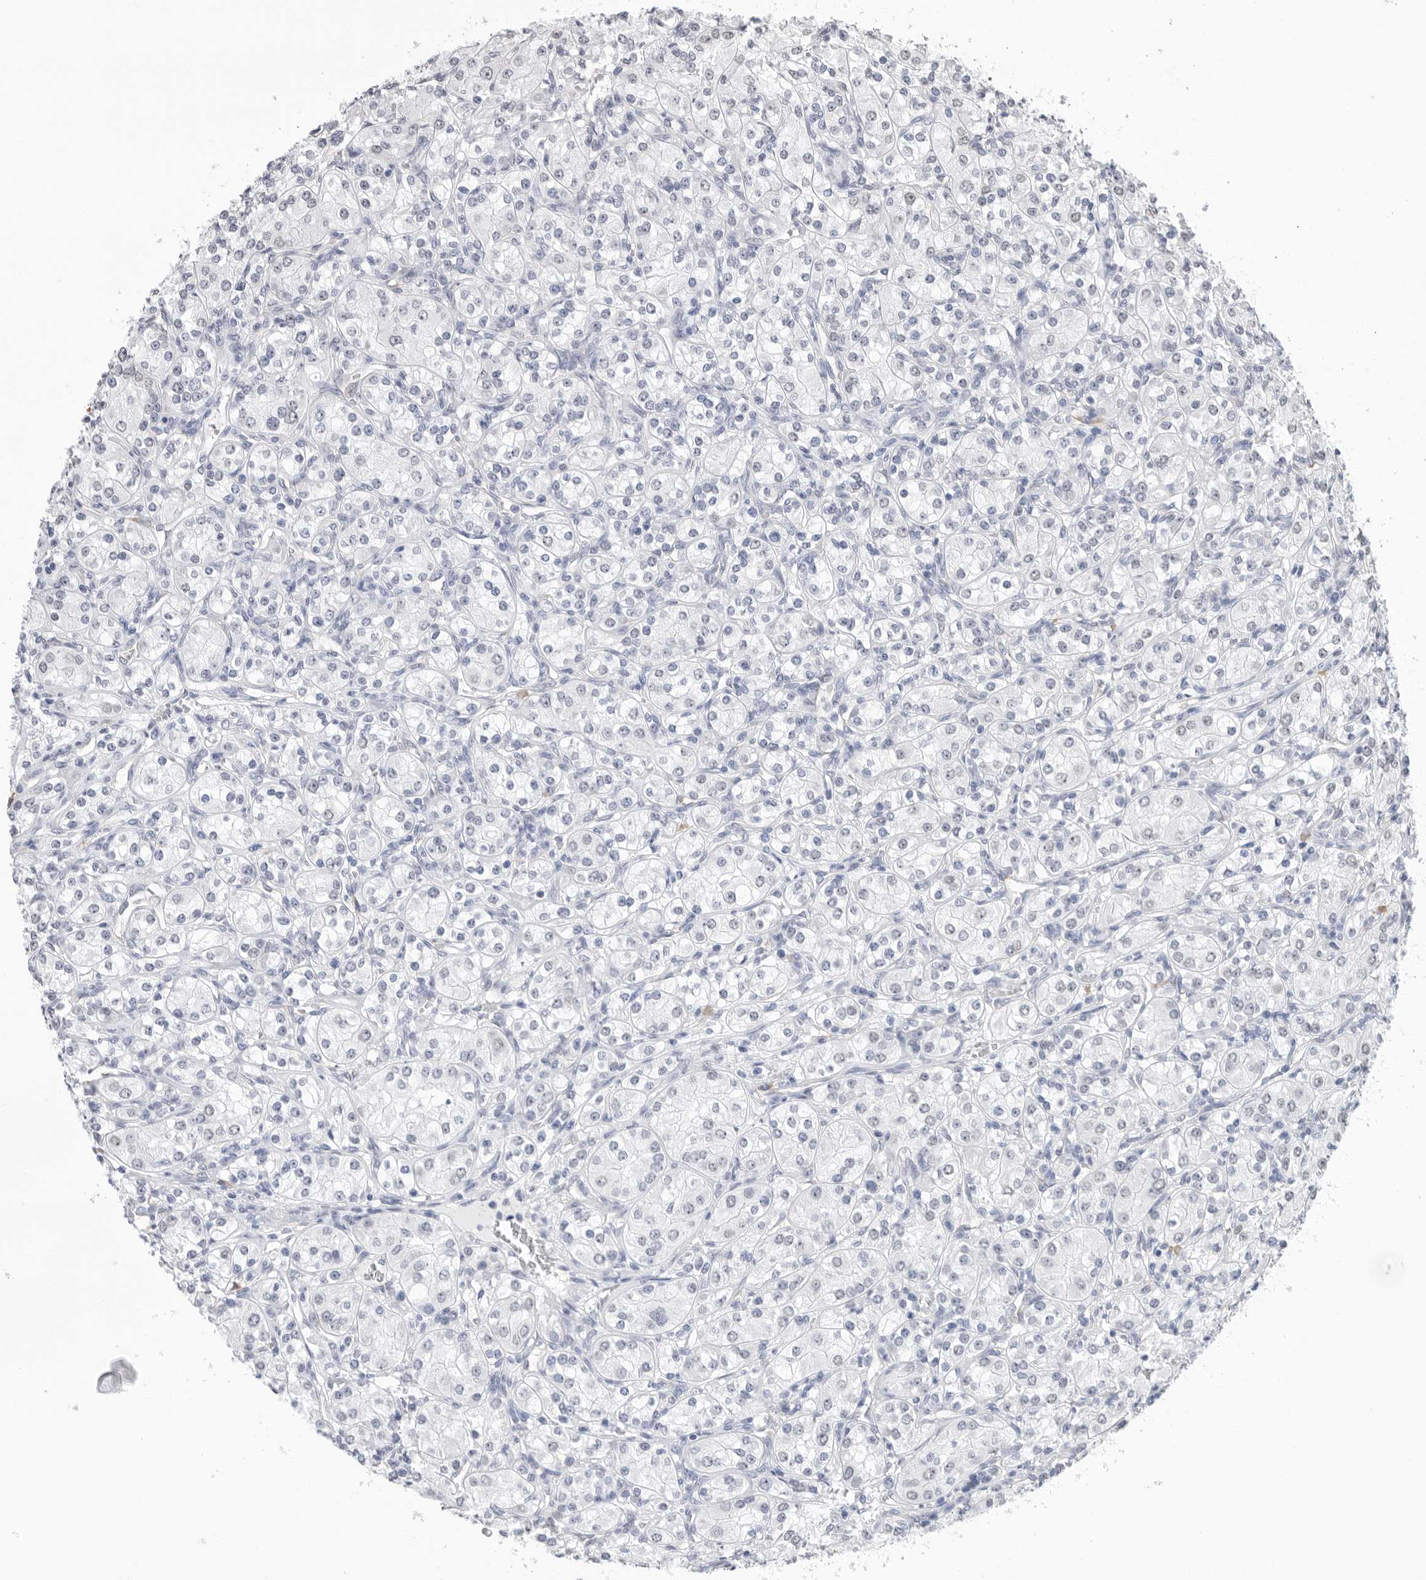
{"staining": {"intensity": "negative", "quantity": "none", "location": "none"}, "tissue": "renal cancer", "cell_type": "Tumor cells", "image_type": "cancer", "snomed": [{"axis": "morphology", "description": "Adenocarcinoma, NOS"}, {"axis": "topography", "description": "Kidney"}], "caption": "Renal adenocarcinoma was stained to show a protein in brown. There is no significant positivity in tumor cells. (DAB (3,3'-diaminobenzidine) immunohistochemistry with hematoxylin counter stain).", "gene": "ARHGEF10", "patient": {"sex": "male", "age": 77}}